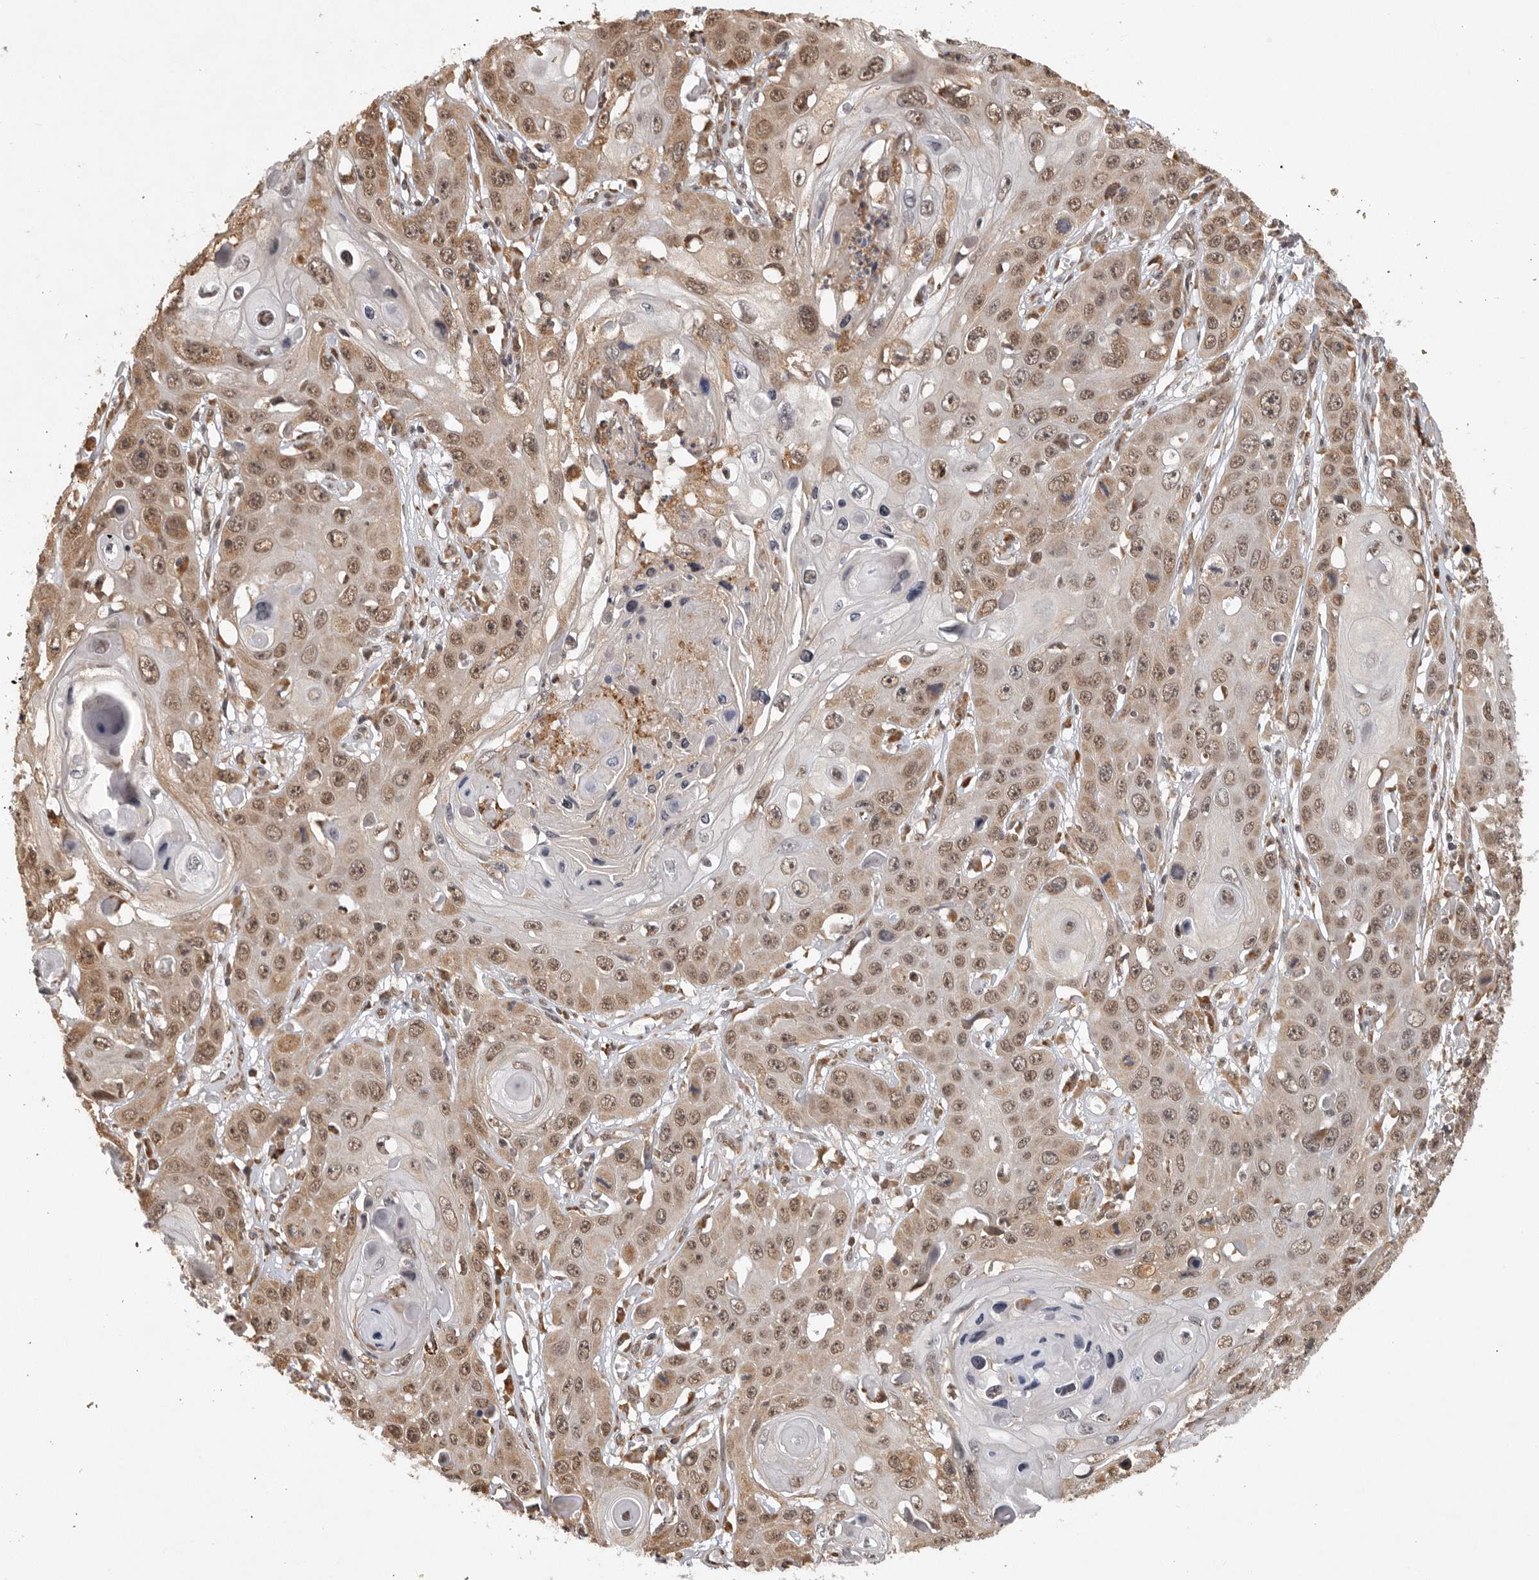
{"staining": {"intensity": "moderate", "quantity": ">75%", "location": "cytoplasmic/membranous,nuclear"}, "tissue": "skin cancer", "cell_type": "Tumor cells", "image_type": "cancer", "snomed": [{"axis": "morphology", "description": "Squamous cell carcinoma, NOS"}, {"axis": "topography", "description": "Skin"}], "caption": "IHC image of neoplastic tissue: human squamous cell carcinoma (skin) stained using IHC displays medium levels of moderate protein expression localized specifically in the cytoplasmic/membranous and nuclear of tumor cells, appearing as a cytoplasmic/membranous and nuclear brown color.", "gene": "ZNF83", "patient": {"sex": "male", "age": 55}}